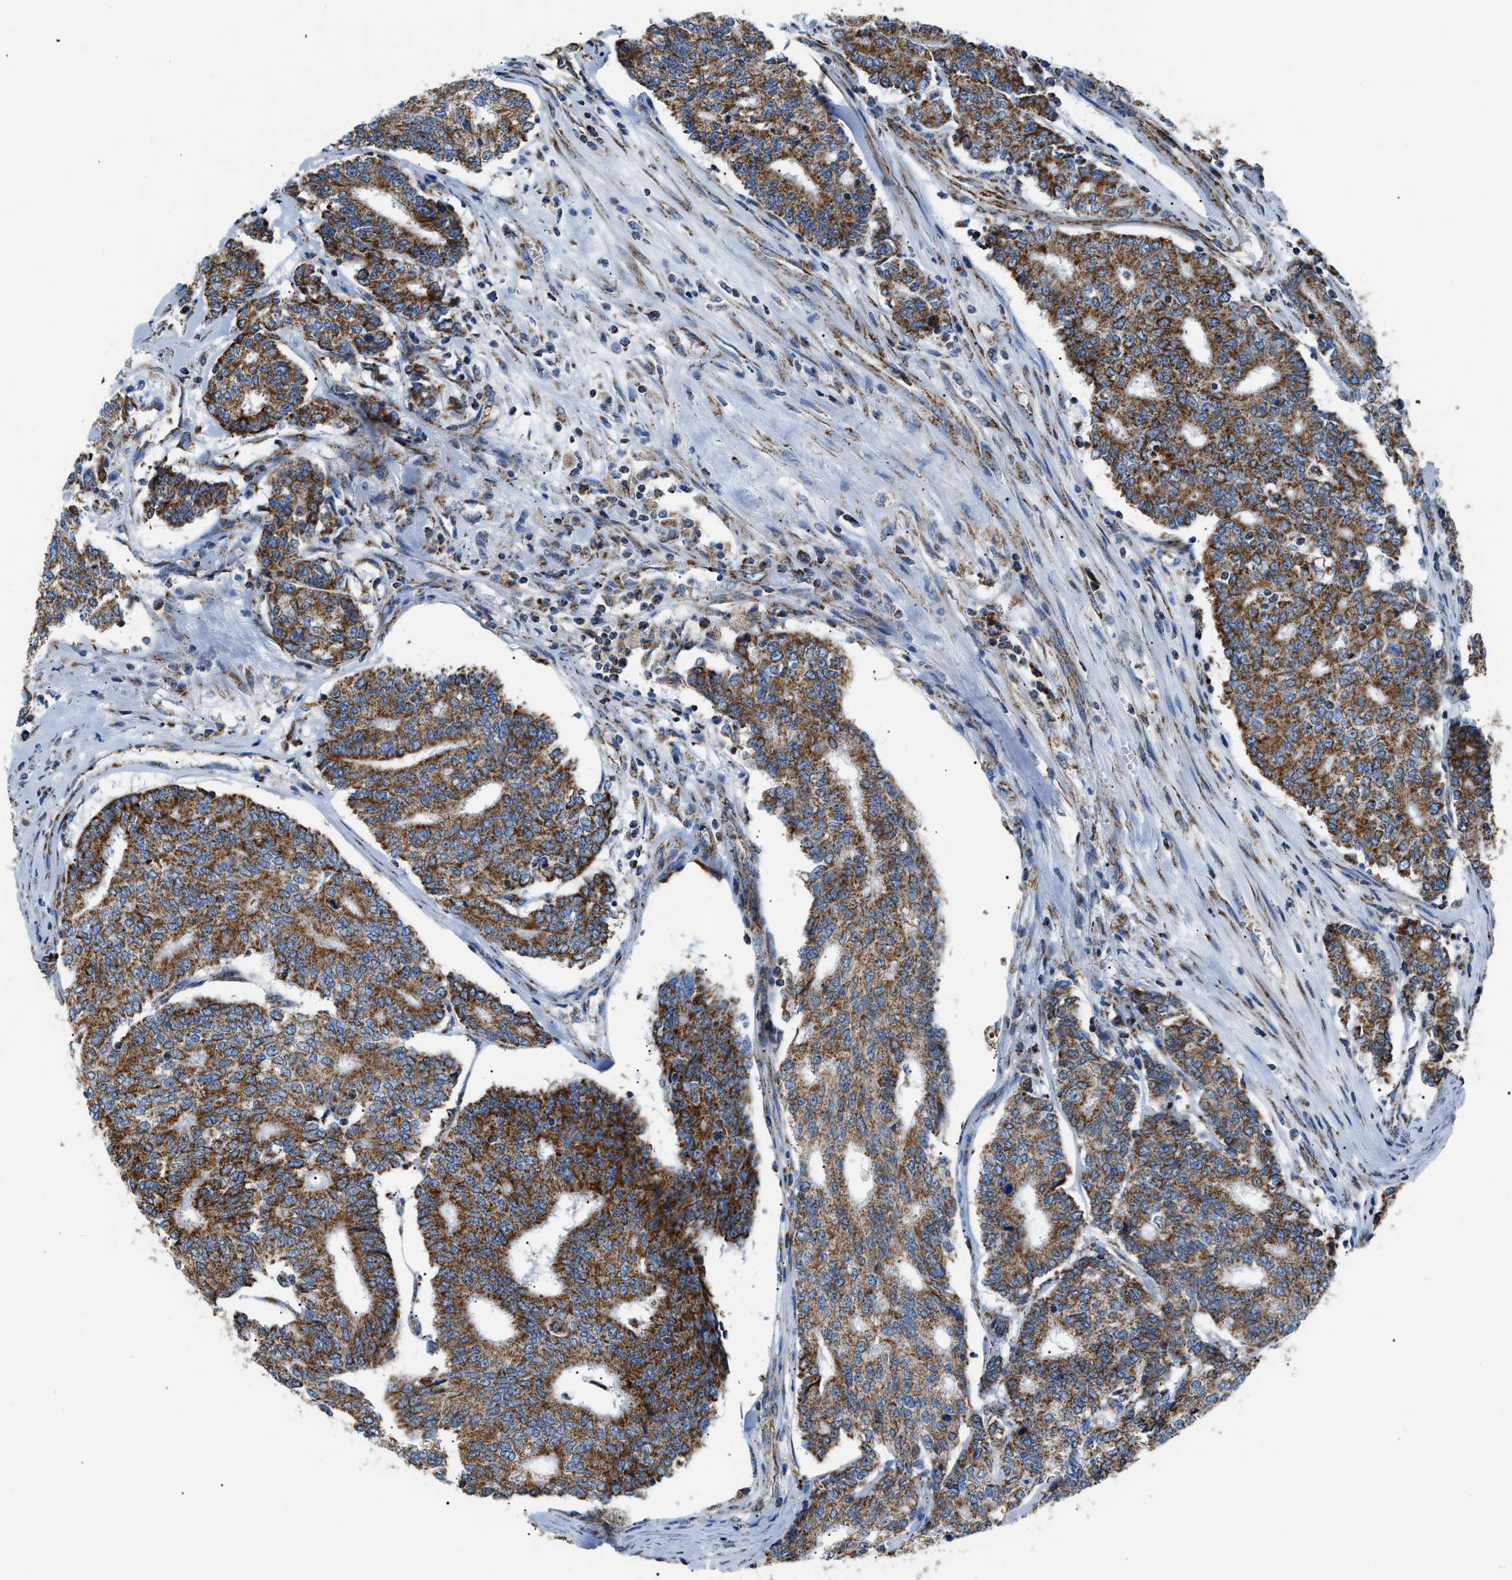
{"staining": {"intensity": "strong", "quantity": ">75%", "location": "cytoplasmic/membranous"}, "tissue": "prostate cancer", "cell_type": "Tumor cells", "image_type": "cancer", "snomed": [{"axis": "morphology", "description": "Normal tissue, NOS"}, {"axis": "morphology", "description": "Adenocarcinoma, High grade"}, {"axis": "topography", "description": "Prostate"}, {"axis": "topography", "description": "Seminal veicle"}], "caption": "IHC (DAB) staining of adenocarcinoma (high-grade) (prostate) reveals strong cytoplasmic/membranous protein positivity in approximately >75% of tumor cells. The protein is shown in brown color, while the nuclei are stained blue.", "gene": "PHB2", "patient": {"sex": "male", "age": 55}}